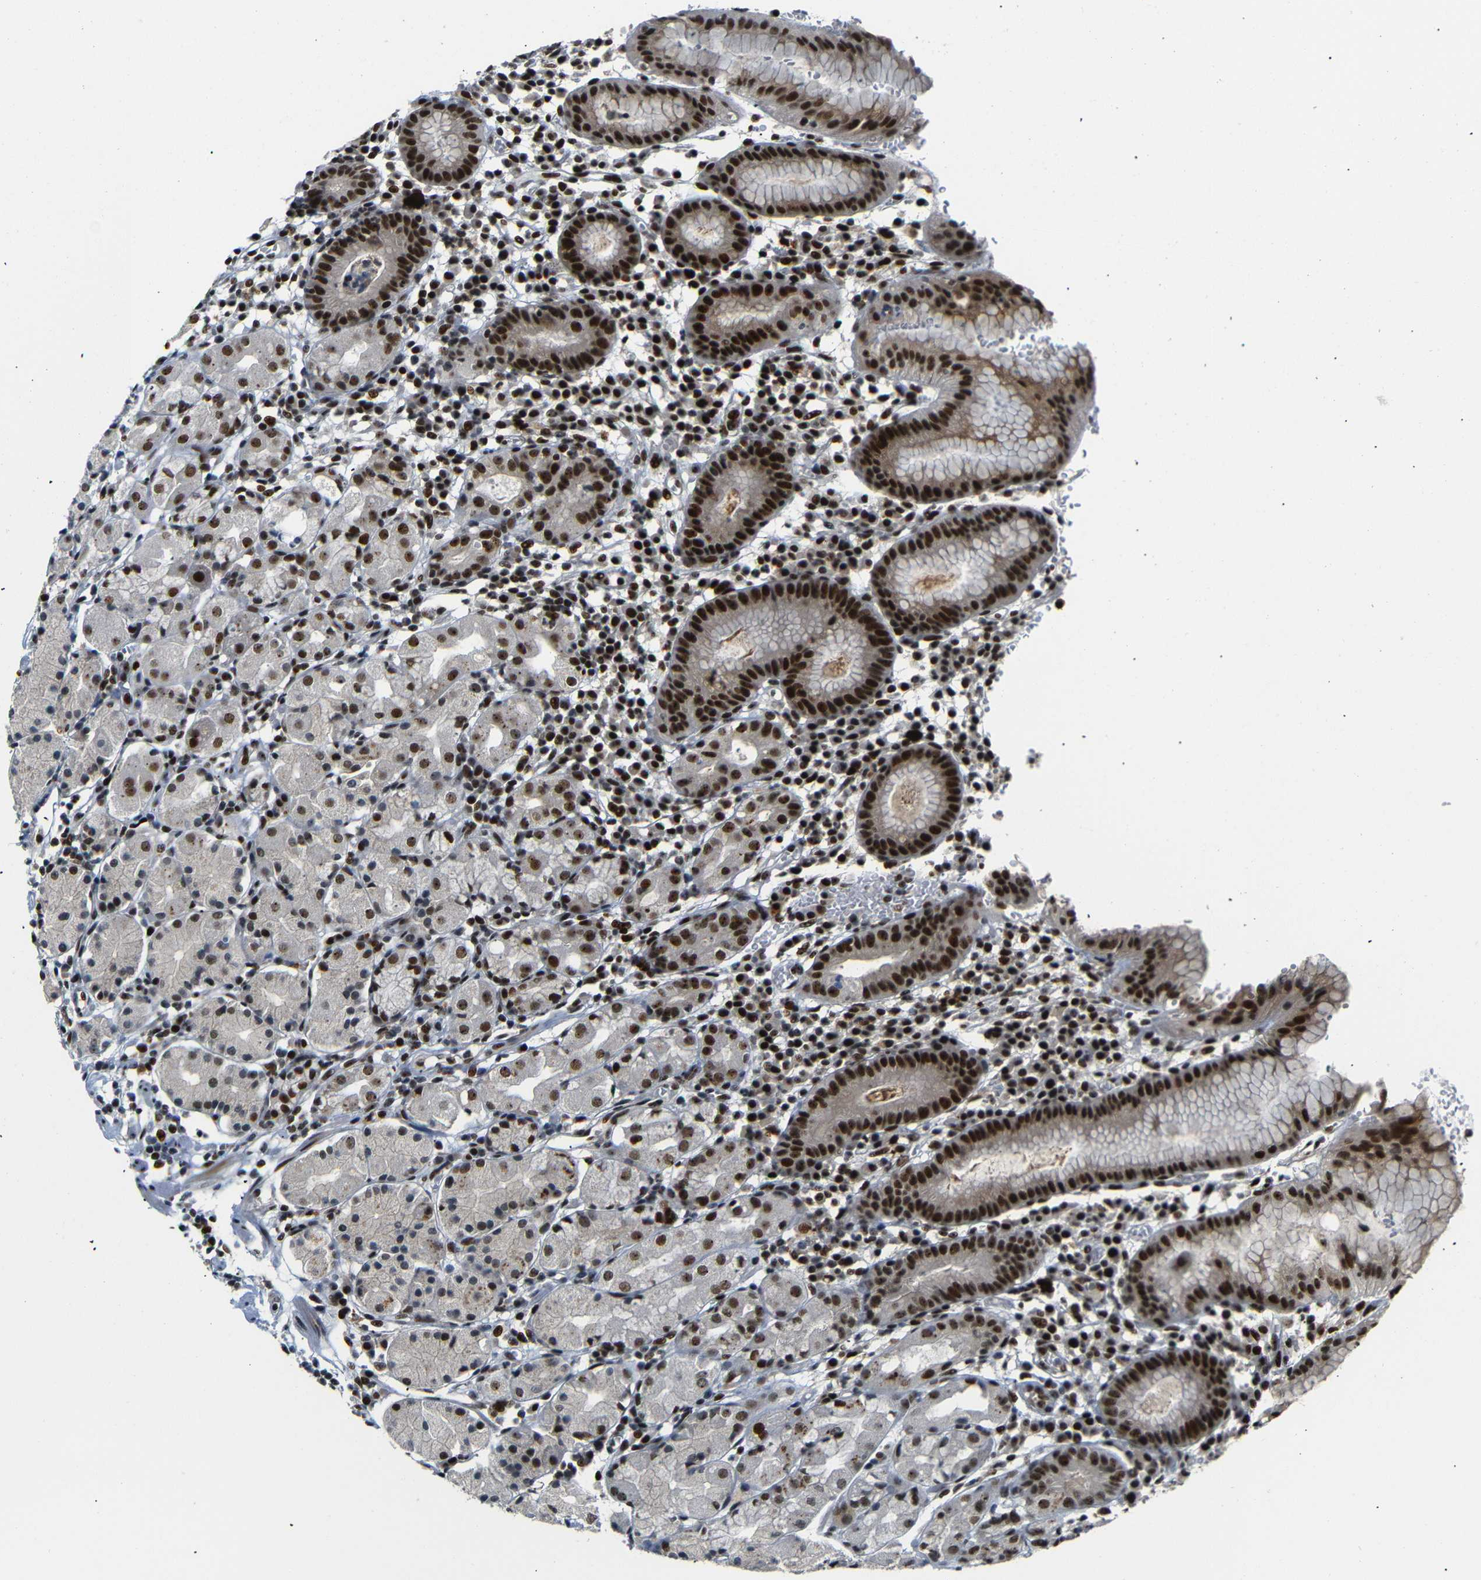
{"staining": {"intensity": "strong", "quantity": ">75%", "location": "cytoplasmic/membranous,nuclear"}, "tissue": "stomach", "cell_type": "Glandular cells", "image_type": "normal", "snomed": [{"axis": "morphology", "description": "Normal tissue, NOS"}, {"axis": "topography", "description": "Stomach"}, {"axis": "topography", "description": "Stomach, lower"}], "caption": "Brown immunohistochemical staining in normal human stomach shows strong cytoplasmic/membranous,nuclear expression in about >75% of glandular cells. Nuclei are stained in blue.", "gene": "SETDB2", "patient": {"sex": "female", "age": 75}}